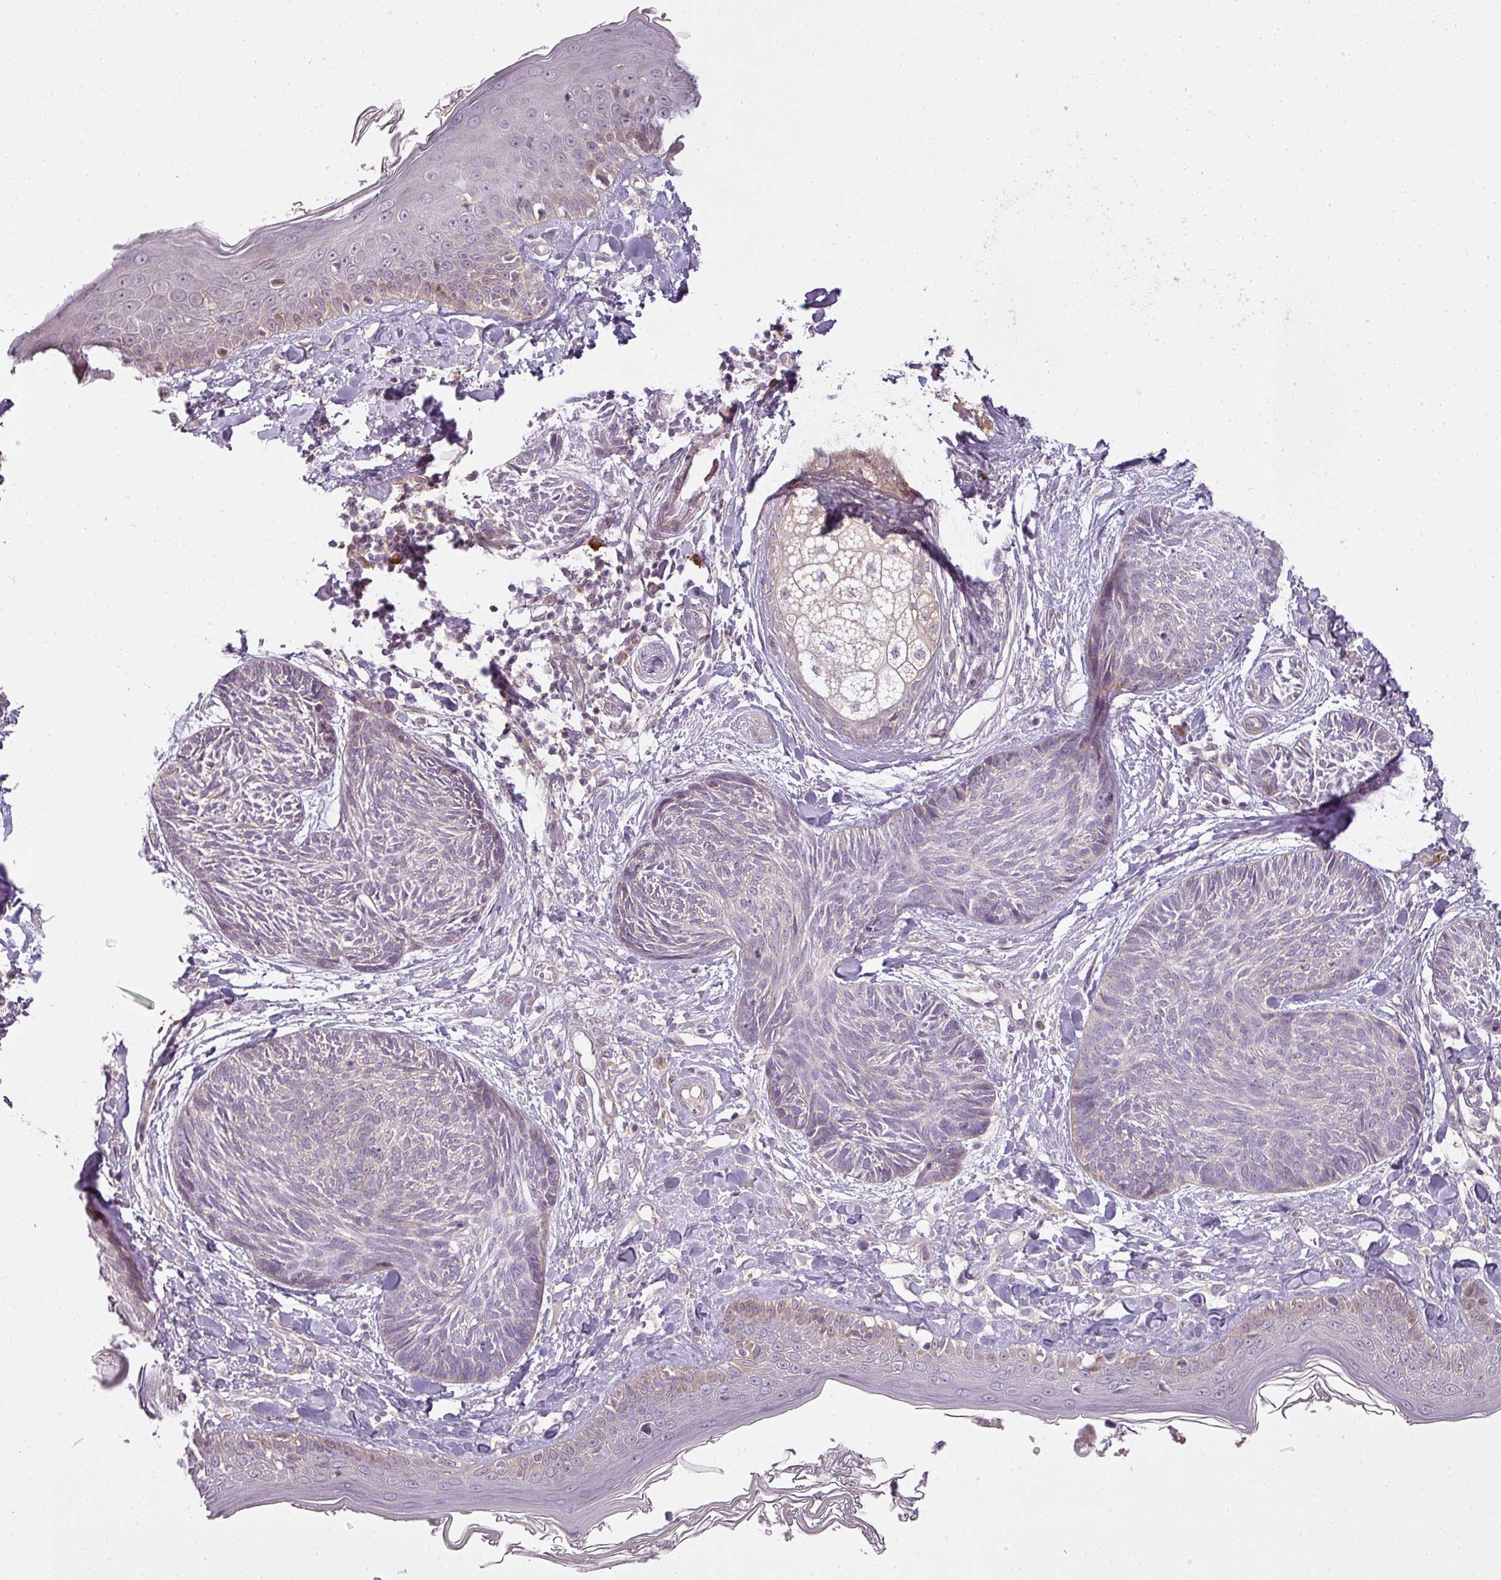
{"staining": {"intensity": "negative", "quantity": "none", "location": "none"}, "tissue": "skin cancer", "cell_type": "Tumor cells", "image_type": "cancer", "snomed": [{"axis": "morphology", "description": "Basal cell carcinoma"}, {"axis": "topography", "description": "Skin"}], "caption": "Immunohistochemistry (IHC) of skin cancer (basal cell carcinoma) demonstrates no staining in tumor cells.", "gene": "LY75", "patient": {"sex": "male", "age": 73}}